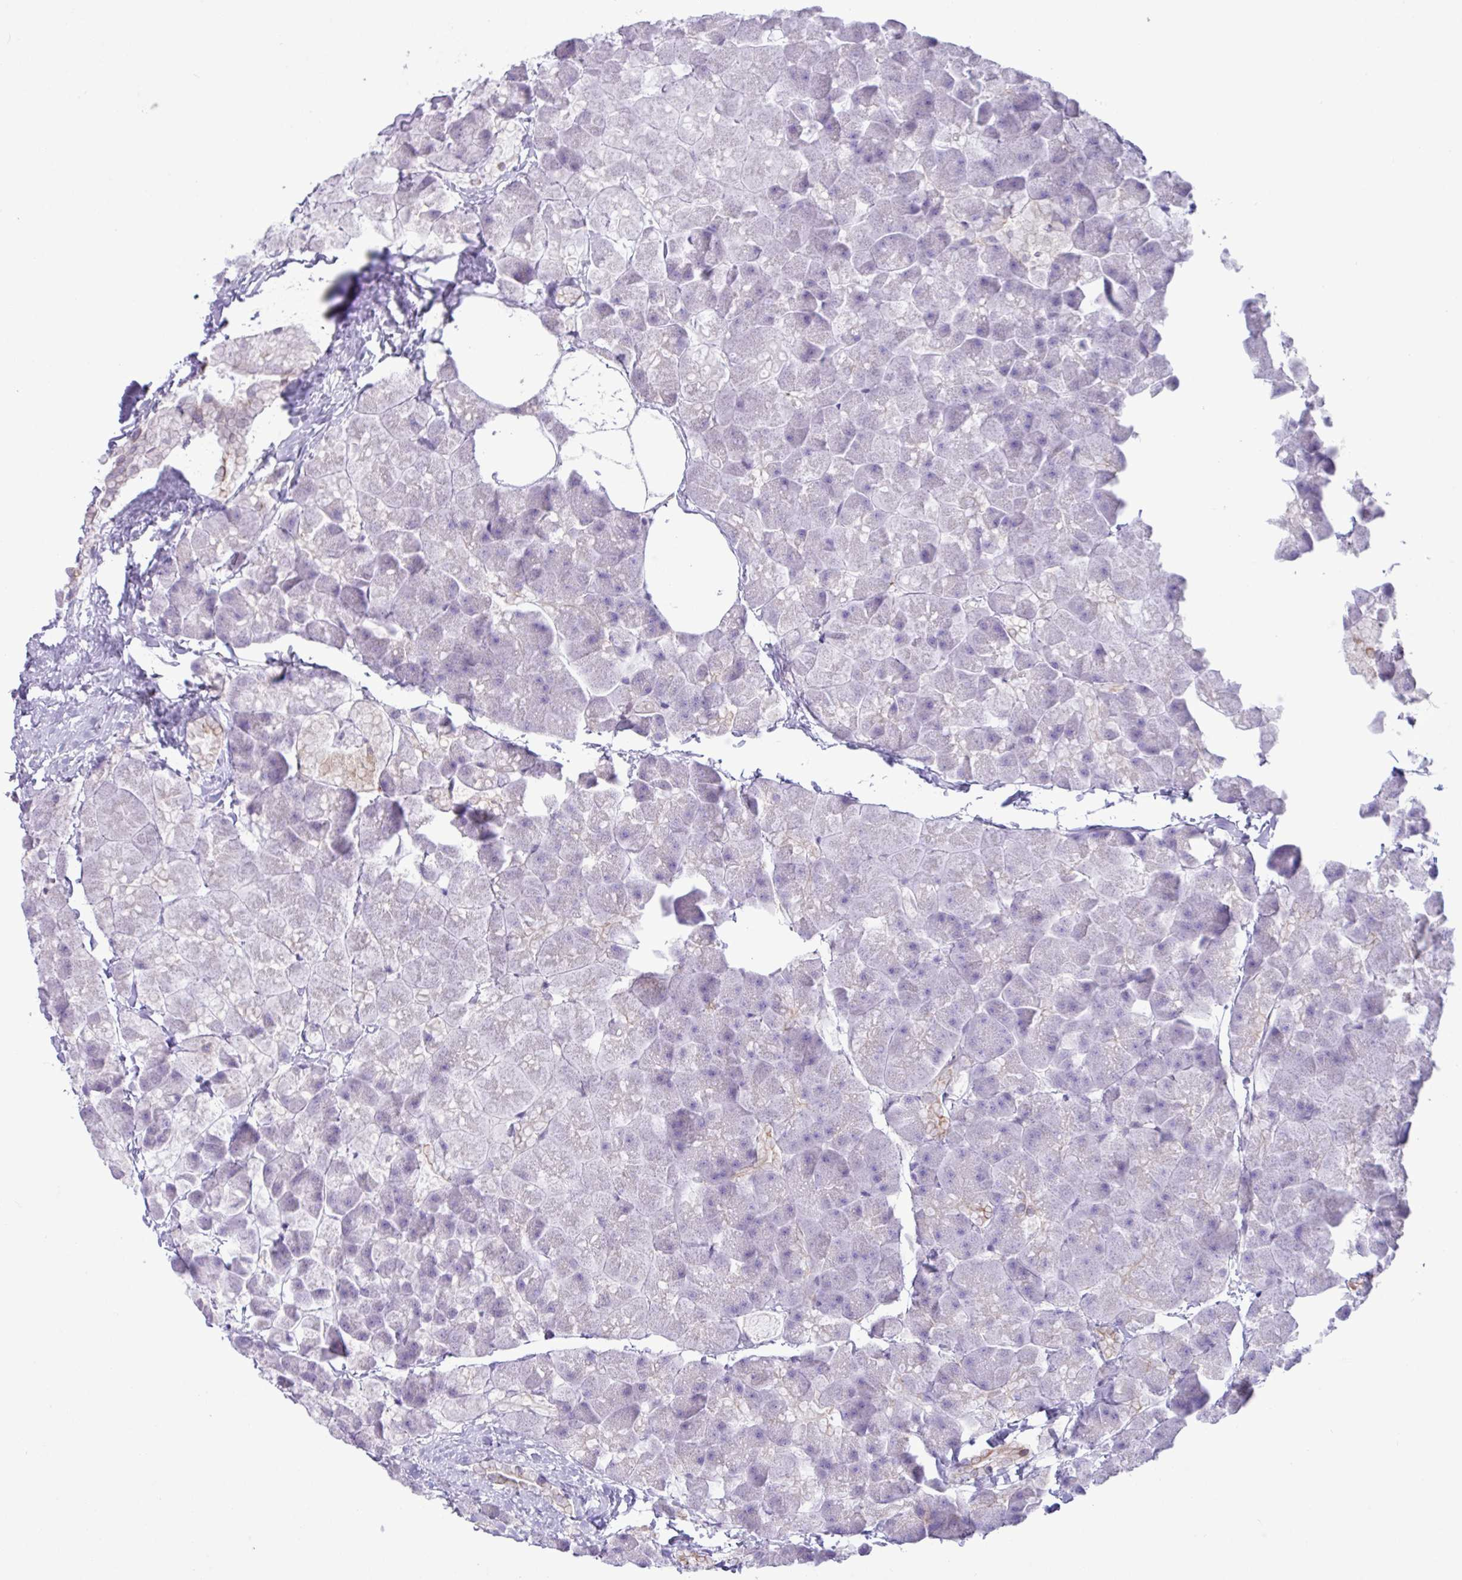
{"staining": {"intensity": "negative", "quantity": "none", "location": "none"}, "tissue": "pancreas", "cell_type": "Exocrine glandular cells", "image_type": "normal", "snomed": [{"axis": "morphology", "description": "Normal tissue, NOS"}, {"axis": "topography", "description": "Pancreas"}], "caption": "High magnification brightfield microscopy of normal pancreas stained with DAB (3,3'-diaminobenzidine) (brown) and counterstained with hematoxylin (blue): exocrine glandular cells show no significant staining.", "gene": "SLC38A1", "patient": {"sex": "male", "age": 35}}